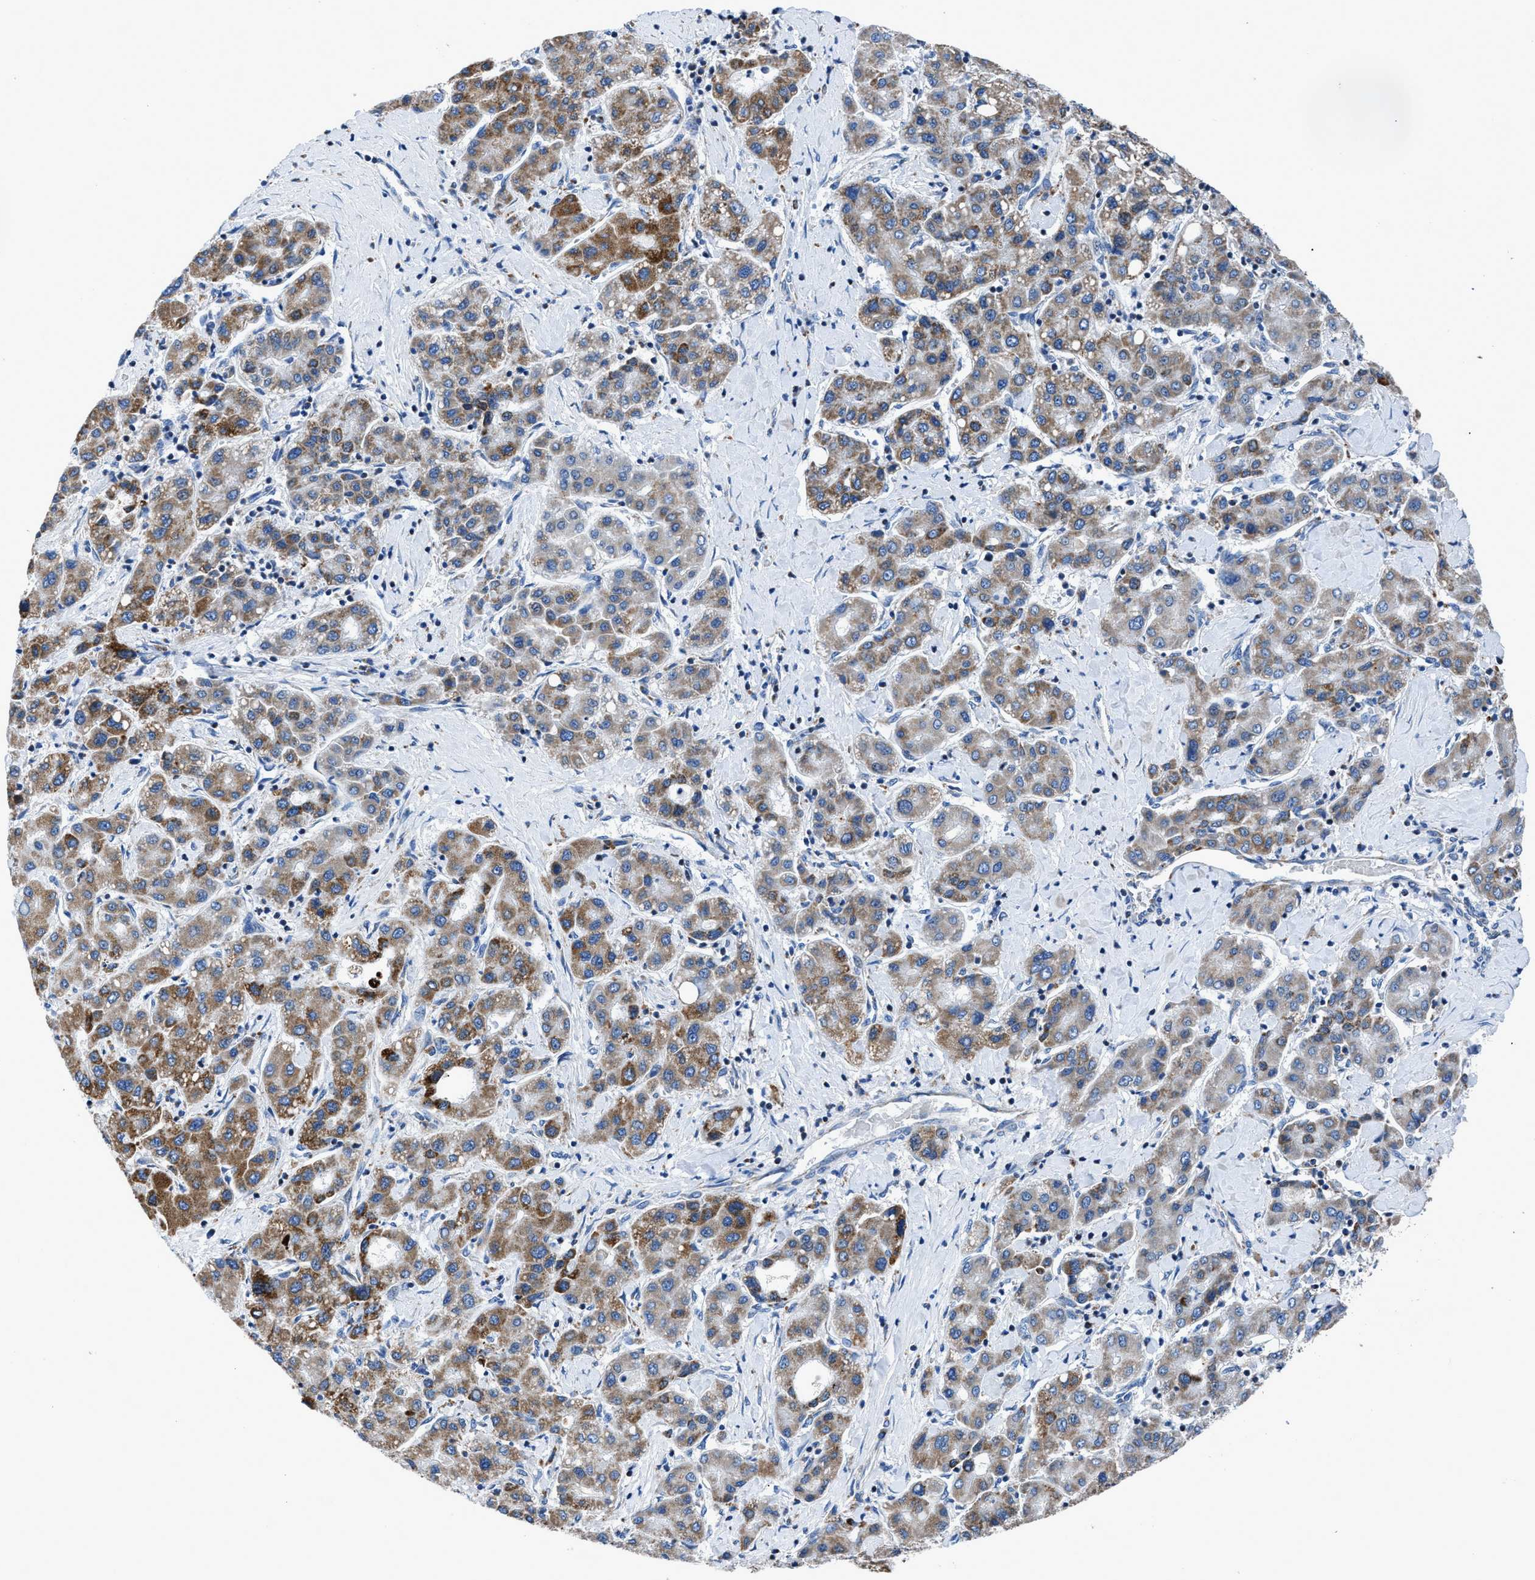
{"staining": {"intensity": "moderate", "quantity": ">75%", "location": "cytoplasmic/membranous"}, "tissue": "liver cancer", "cell_type": "Tumor cells", "image_type": "cancer", "snomed": [{"axis": "morphology", "description": "Carcinoma, Hepatocellular, NOS"}, {"axis": "topography", "description": "Liver"}], "caption": "Protein expression analysis of hepatocellular carcinoma (liver) displays moderate cytoplasmic/membranous positivity in approximately >75% of tumor cells. The staining was performed using DAB to visualize the protein expression in brown, while the nuclei were stained in blue with hematoxylin (Magnification: 20x).", "gene": "ZDHHC3", "patient": {"sex": "male", "age": 65}}